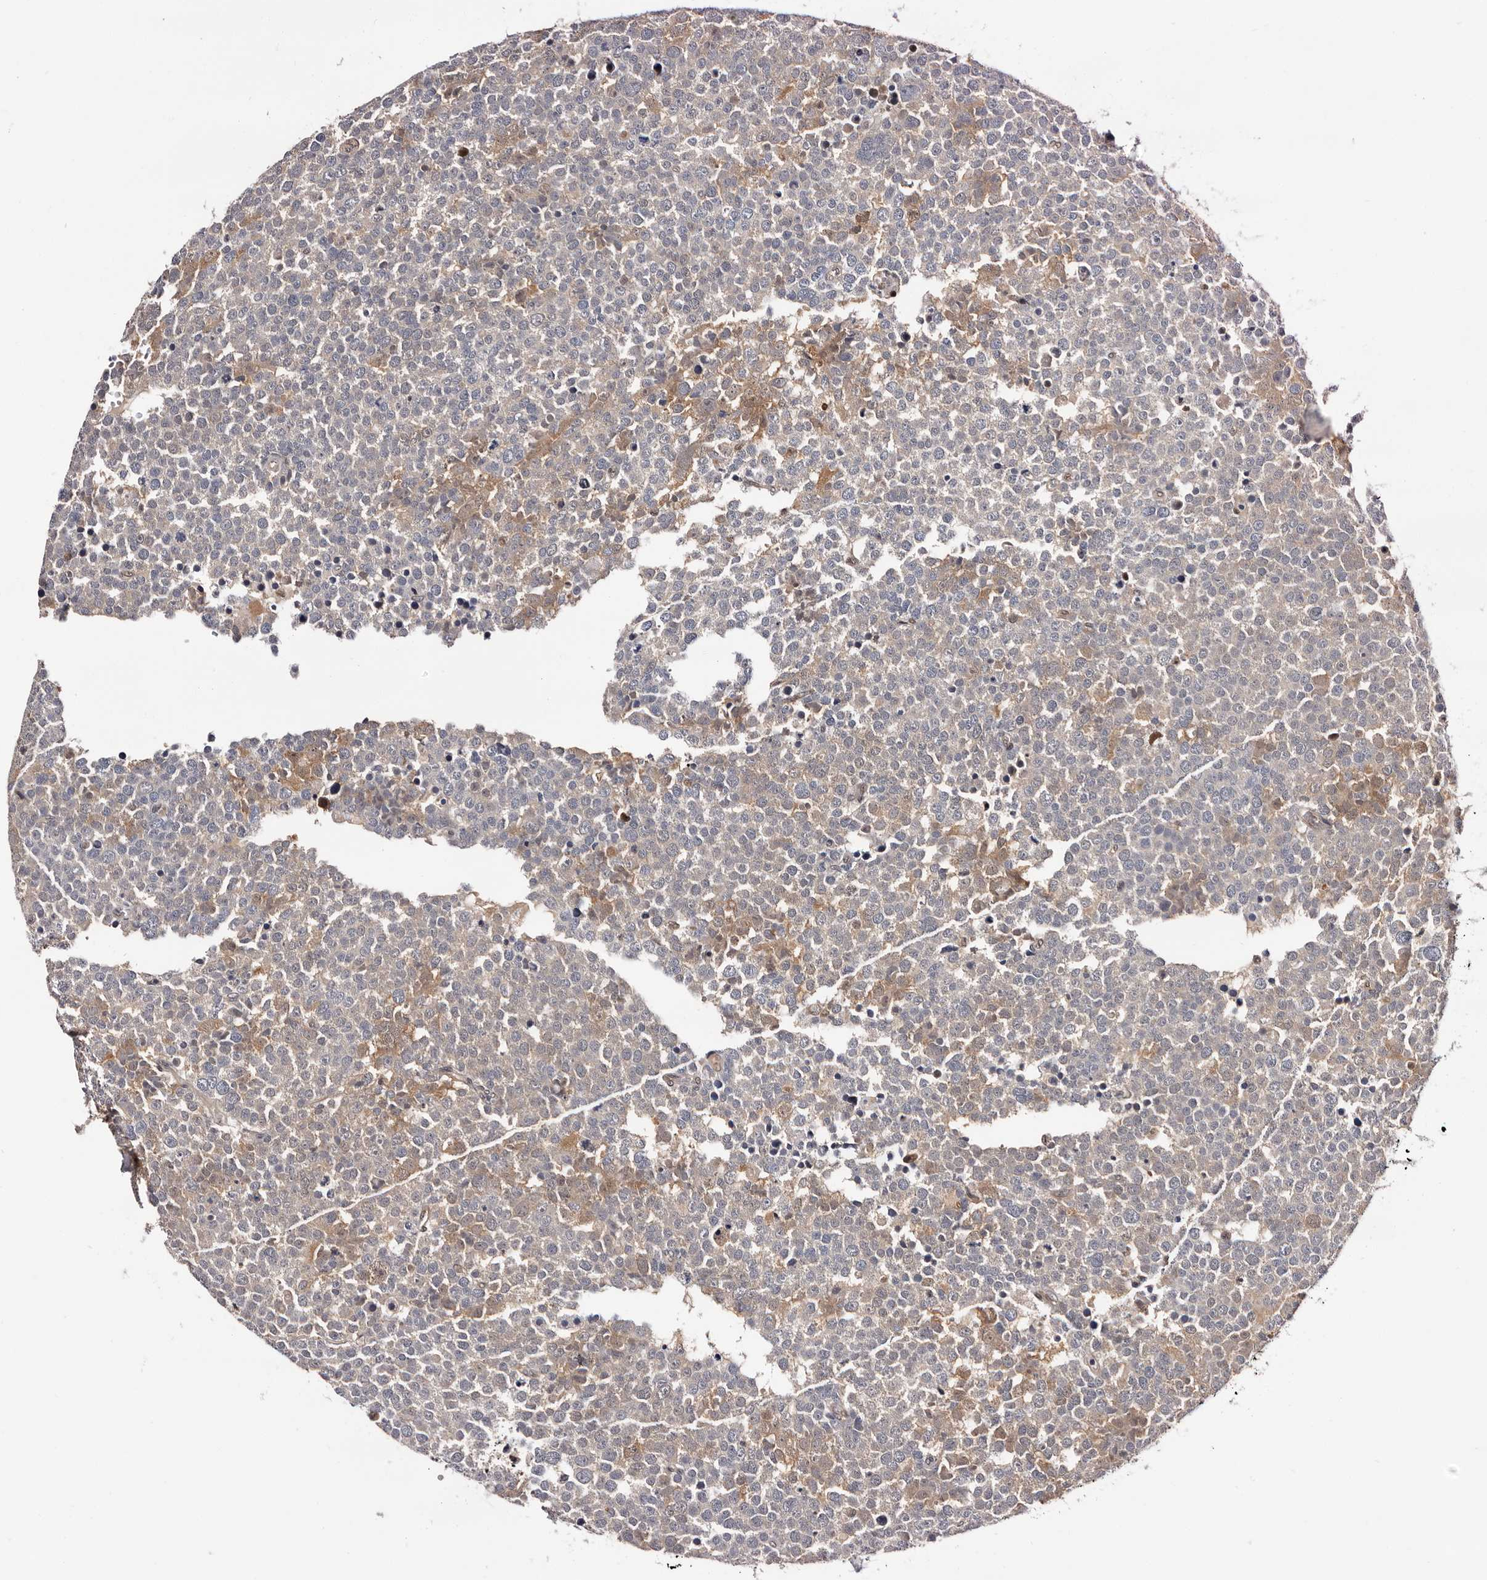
{"staining": {"intensity": "moderate", "quantity": "<25%", "location": "cytoplasmic/membranous"}, "tissue": "testis cancer", "cell_type": "Tumor cells", "image_type": "cancer", "snomed": [{"axis": "morphology", "description": "Seminoma, NOS"}, {"axis": "topography", "description": "Testis"}], "caption": "Approximately <25% of tumor cells in testis cancer display moderate cytoplasmic/membranous protein staining as visualized by brown immunohistochemical staining.", "gene": "TP53I3", "patient": {"sex": "male", "age": 71}}